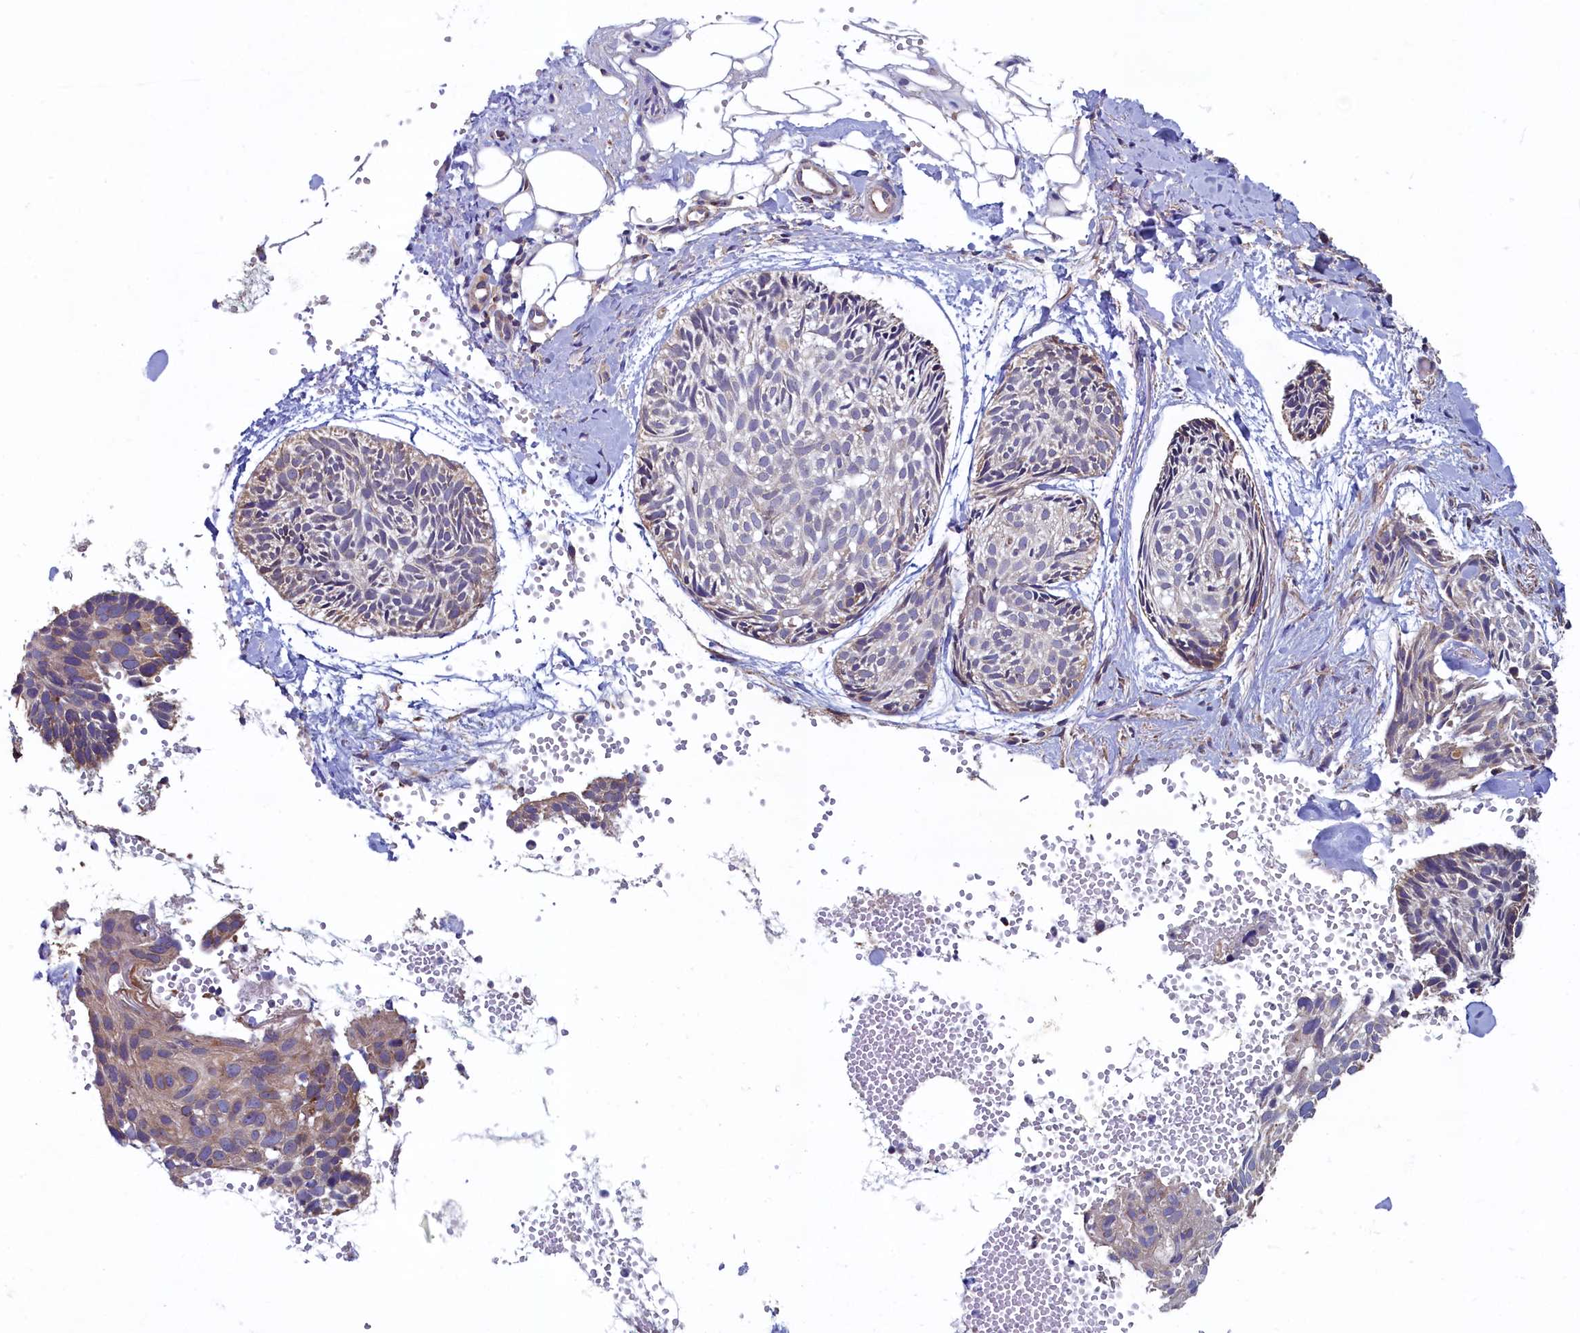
{"staining": {"intensity": "weak", "quantity": "<25%", "location": "cytoplasmic/membranous"}, "tissue": "skin cancer", "cell_type": "Tumor cells", "image_type": "cancer", "snomed": [{"axis": "morphology", "description": "Normal tissue, NOS"}, {"axis": "morphology", "description": "Basal cell carcinoma"}, {"axis": "topography", "description": "Skin"}], "caption": "Immunohistochemistry (IHC) micrograph of neoplastic tissue: skin cancer stained with DAB (3,3'-diaminobenzidine) demonstrates no significant protein positivity in tumor cells.", "gene": "SPATA2L", "patient": {"sex": "male", "age": 66}}